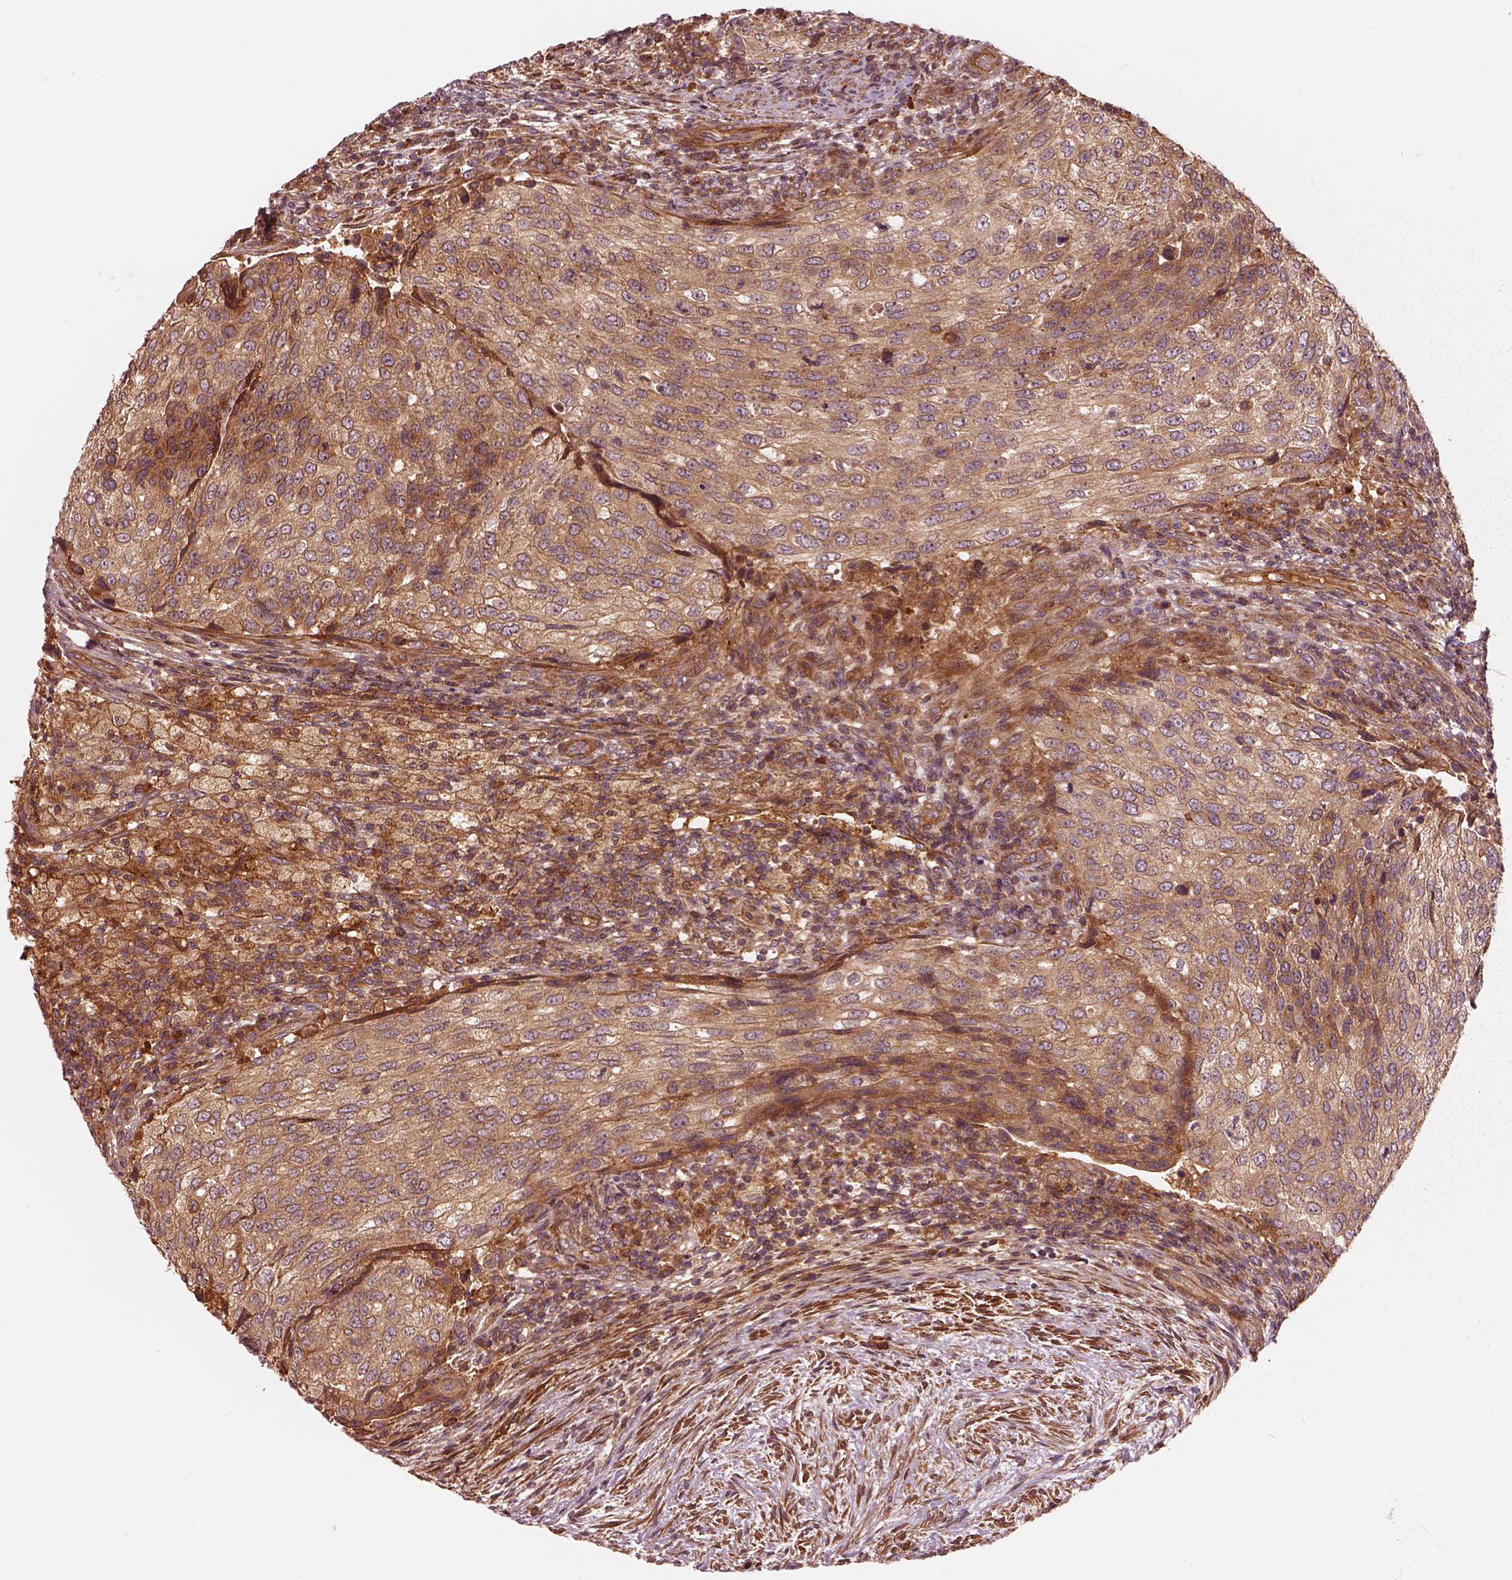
{"staining": {"intensity": "moderate", "quantity": "<25%", "location": "cytoplasmic/membranous"}, "tissue": "urothelial cancer", "cell_type": "Tumor cells", "image_type": "cancer", "snomed": [{"axis": "morphology", "description": "Urothelial carcinoma, High grade"}, {"axis": "topography", "description": "Urinary bladder"}], "caption": "This image displays immunohistochemistry (IHC) staining of urothelial carcinoma (high-grade), with low moderate cytoplasmic/membranous staining in approximately <25% of tumor cells.", "gene": "ASCC2", "patient": {"sex": "female", "age": 78}}